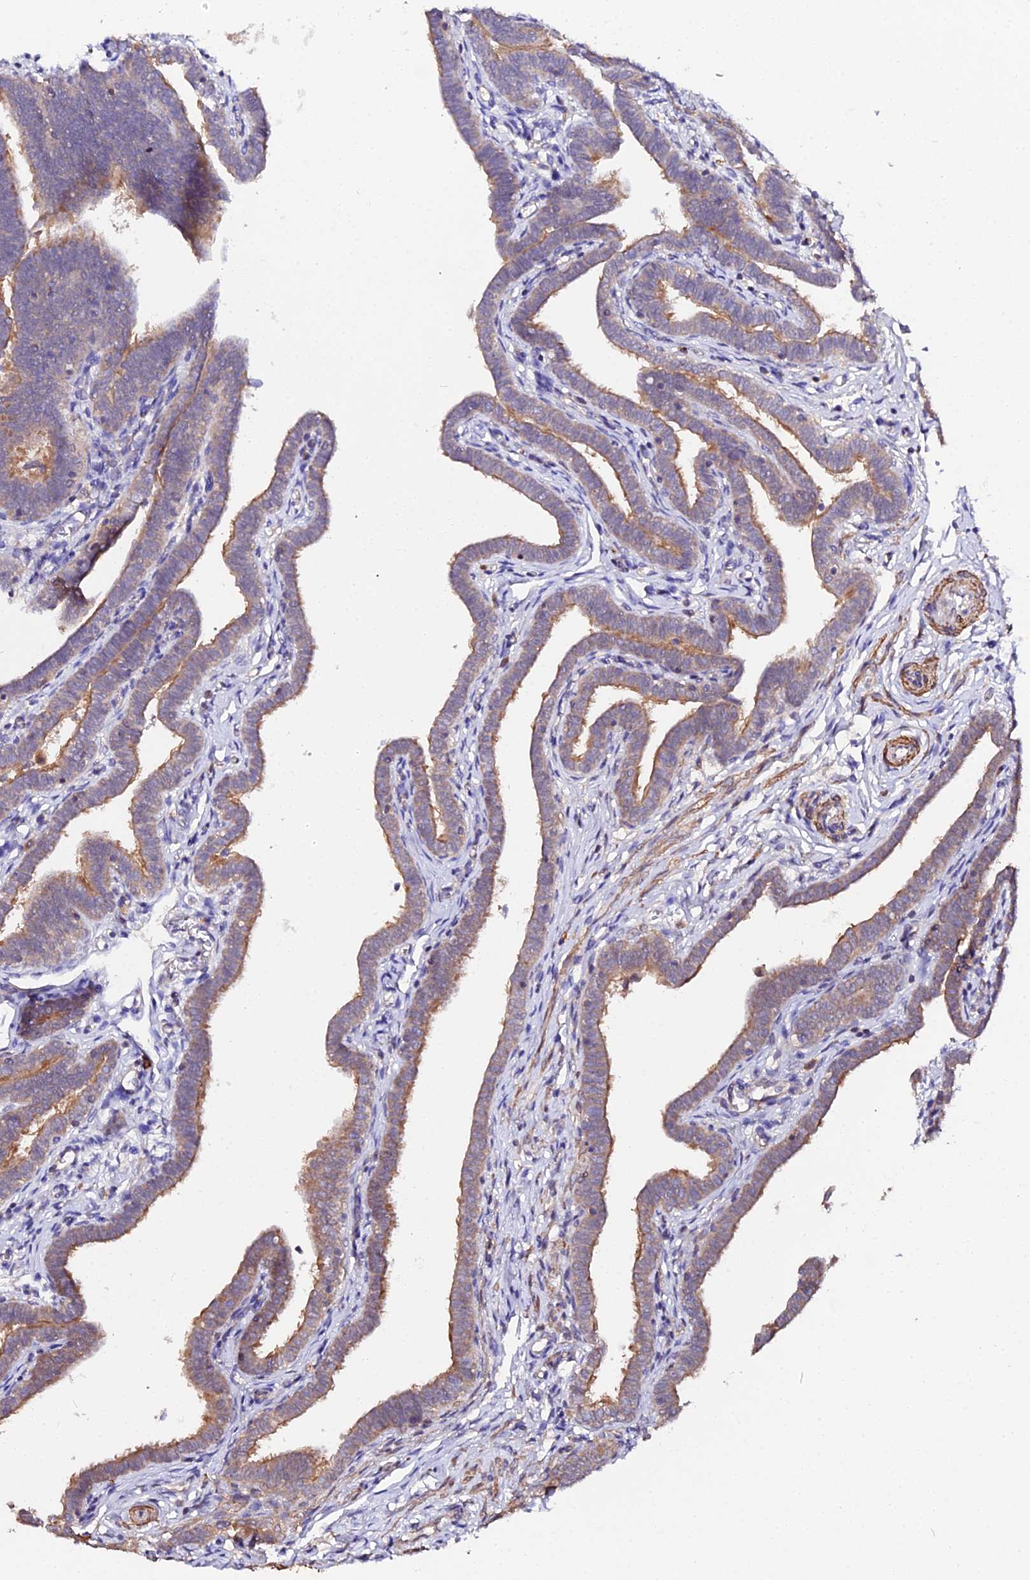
{"staining": {"intensity": "moderate", "quantity": ">75%", "location": "cytoplasmic/membranous"}, "tissue": "fallopian tube", "cell_type": "Glandular cells", "image_type": "normal", "snomed": [{"axis": "morphology", "description": "Normal tissue, NOS"}, {"axis": "topography", "description": "Fallopian tube"}], "caption": "About >75% of glandular cells in unremarkable fallopian tube exhibit moderate cytoplasmic/membranous protein staining as visualized by brown immunohistochemical staining.", "gene": "TRIM26", "patient": {"sex": "female", "age": 36}}